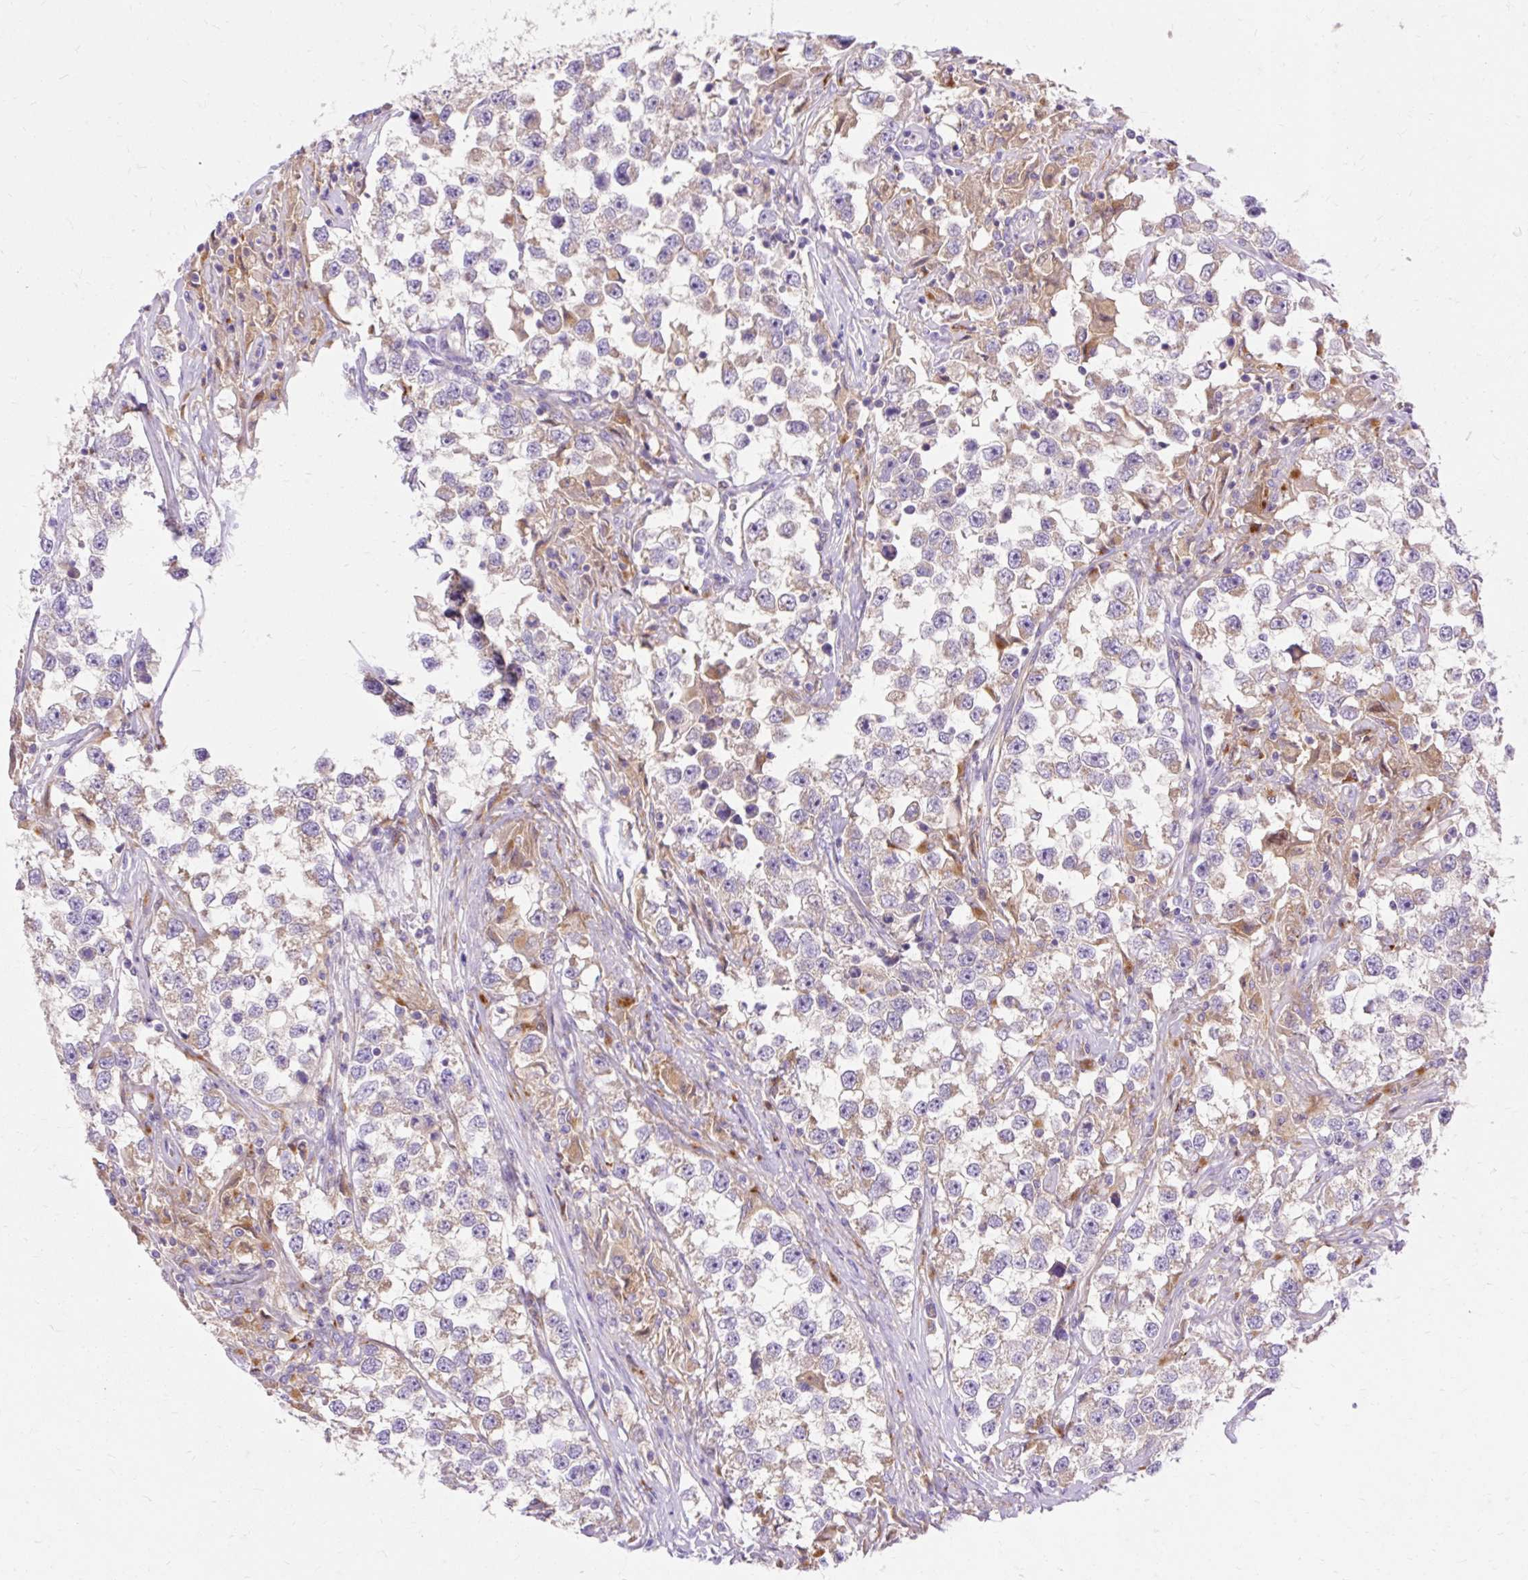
{"staining": {"intensity": "weak", "quantity": "25%-75%", "location": "cytoplasmic/membranous"}, "tissue": "testis cancer", "cell_type": "Tumor cells", "image_type": "cancer", "snomed": [{"axis": "morphology", "description": "Seminoma, NOS"}, {"axis": "topography", "description": "Testis"}], "caption": "Testis seminoma stained with immunohistochemistry (IHC) shows weak cytoplasmic/membranous expression in approximately 25%-75% of tumor cells.", "gene": "OR4K15", "patient": {"sex": "male", "age": 46}}